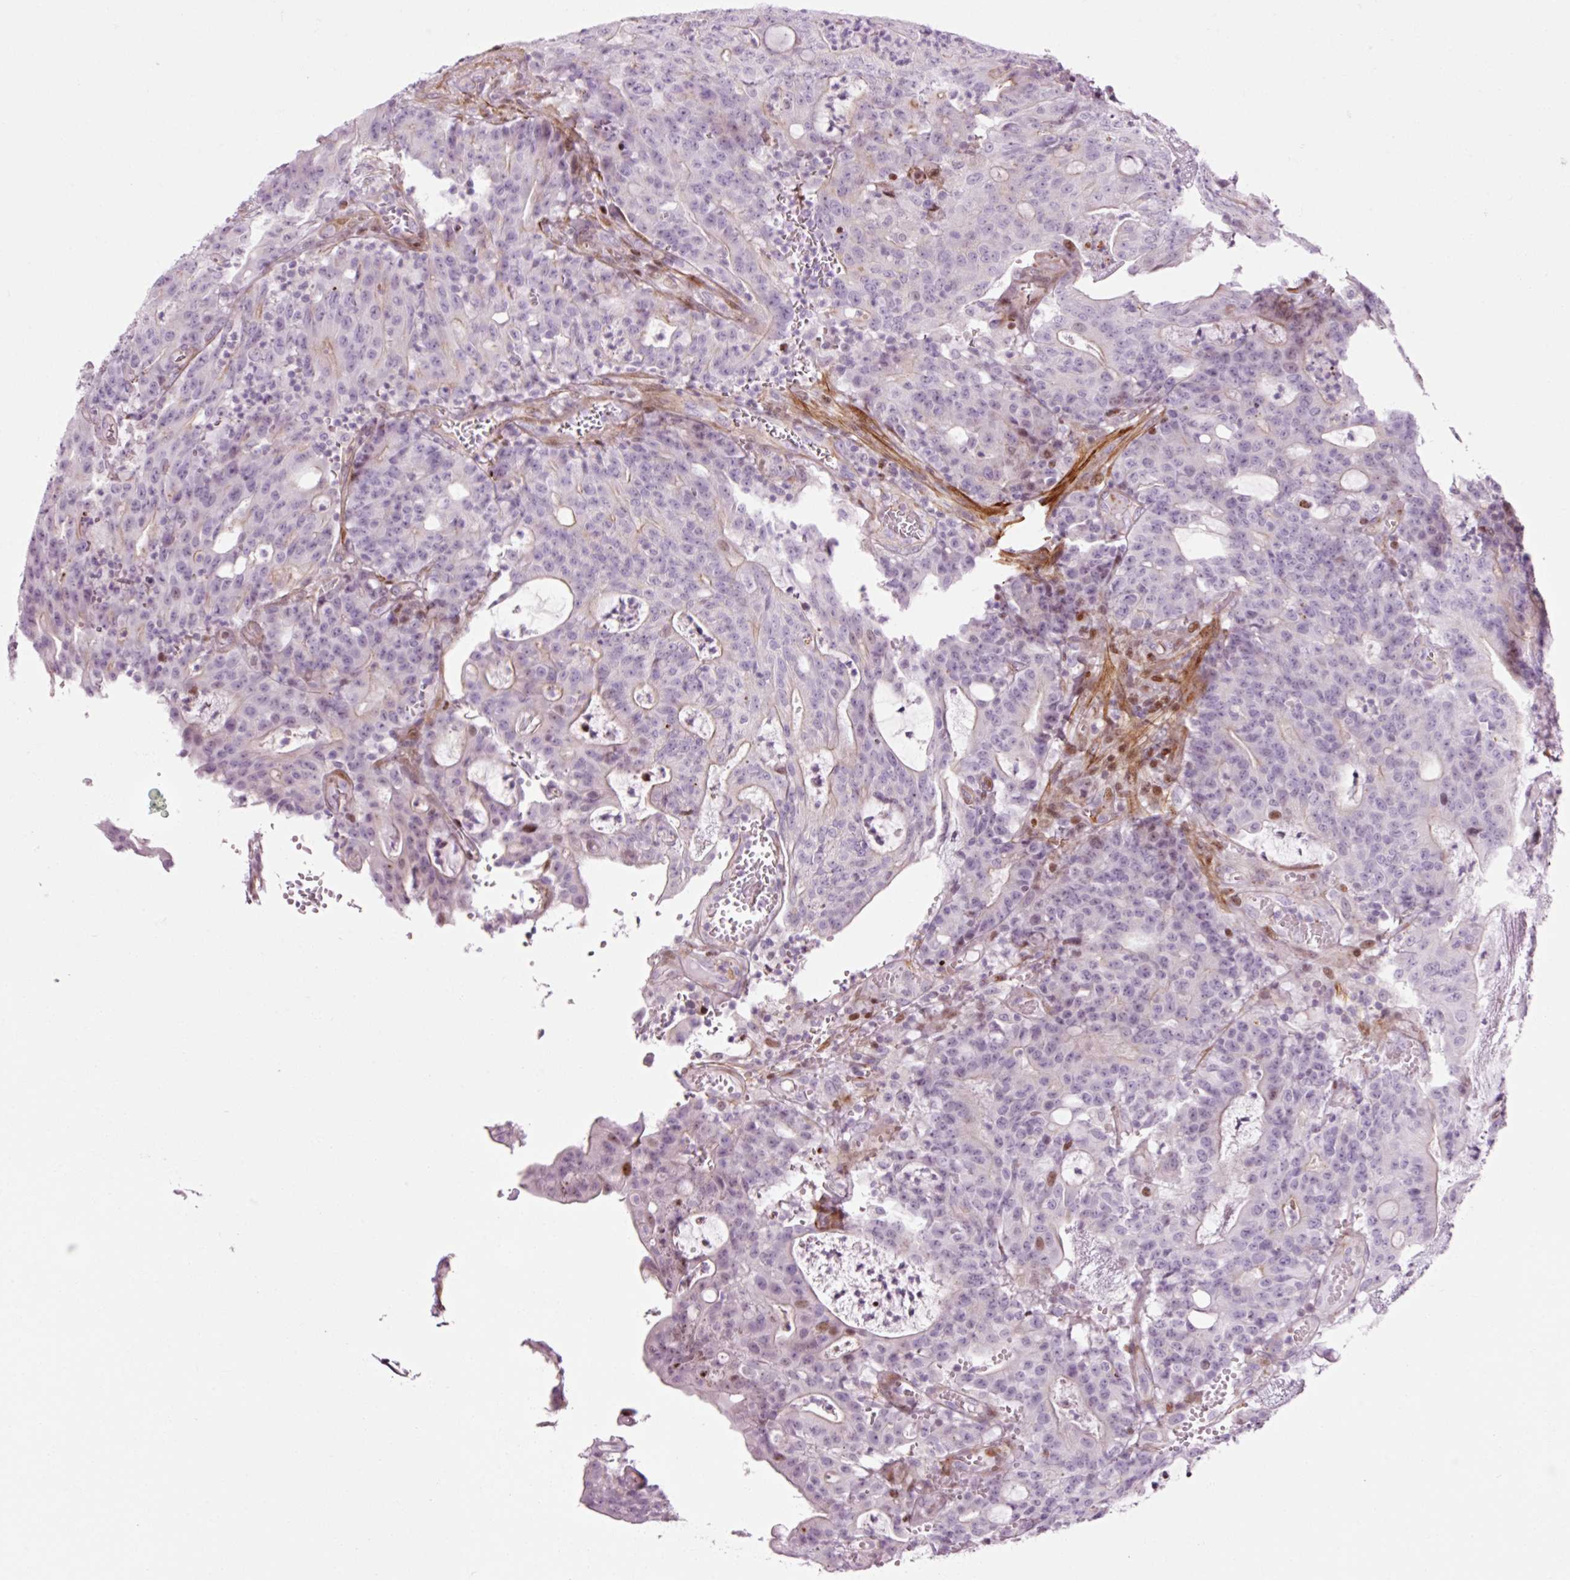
{"staining": {"intensity": "negative", "quantity": "none", "location": "none"}, "tissue": "colorectal cancer", "cell_type": "Tumor cells", "image_type": "cancer", "snomed": [{"axis": "morphology", "description": "Adenocarcinoma, NOS"}, {"axis": "topography", "description": "Colon"}], "caption": "Immunohistochemistry of human colorectal adenocarcinoma demonstrates no positivity in tumor cells.", "gene": "ANKRD20A1", "patient": {"sex": "male", "age": 83}}